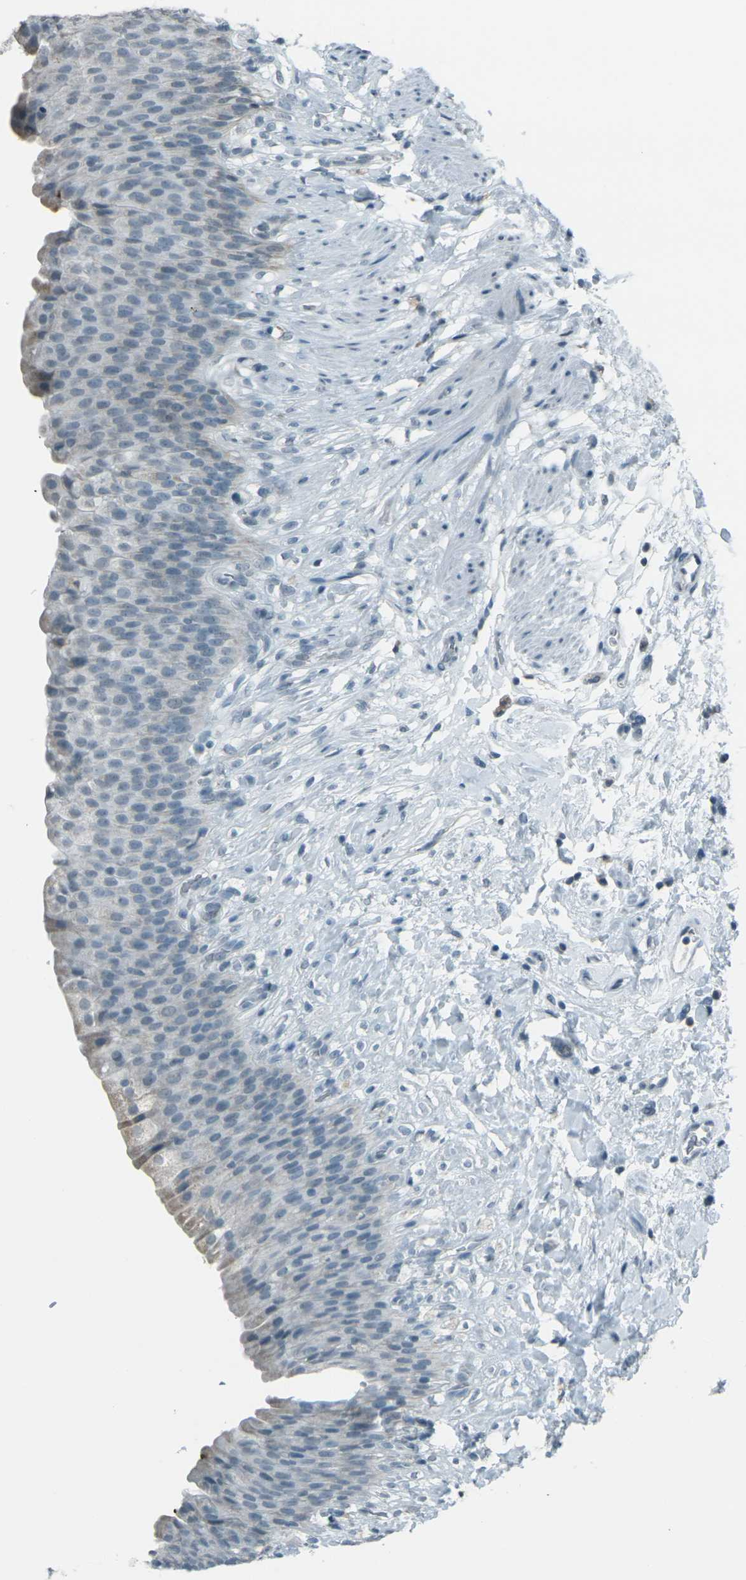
{"staining": {"intensity": "weak", "quantity": "25%-75%", "location": "cytoplasmic/membranous"}, "tissue": "urinary bladder", "cell_type": "Urothelial cells", "image_type": "normal", "snomed": [{"axis": "morphology", "description": "Normal tissue, NOS"}, {"axis": "topography", "description": "Urinary bladder"}], "caption": "Urinary bladder stained with DAB IHC demonstrates low levels of weak cytoplasmic/membranous staining in about 25%-75% of urothelial cells.", "gene": "H2BC1", "patient": {"sex": "female", "age": 79}}